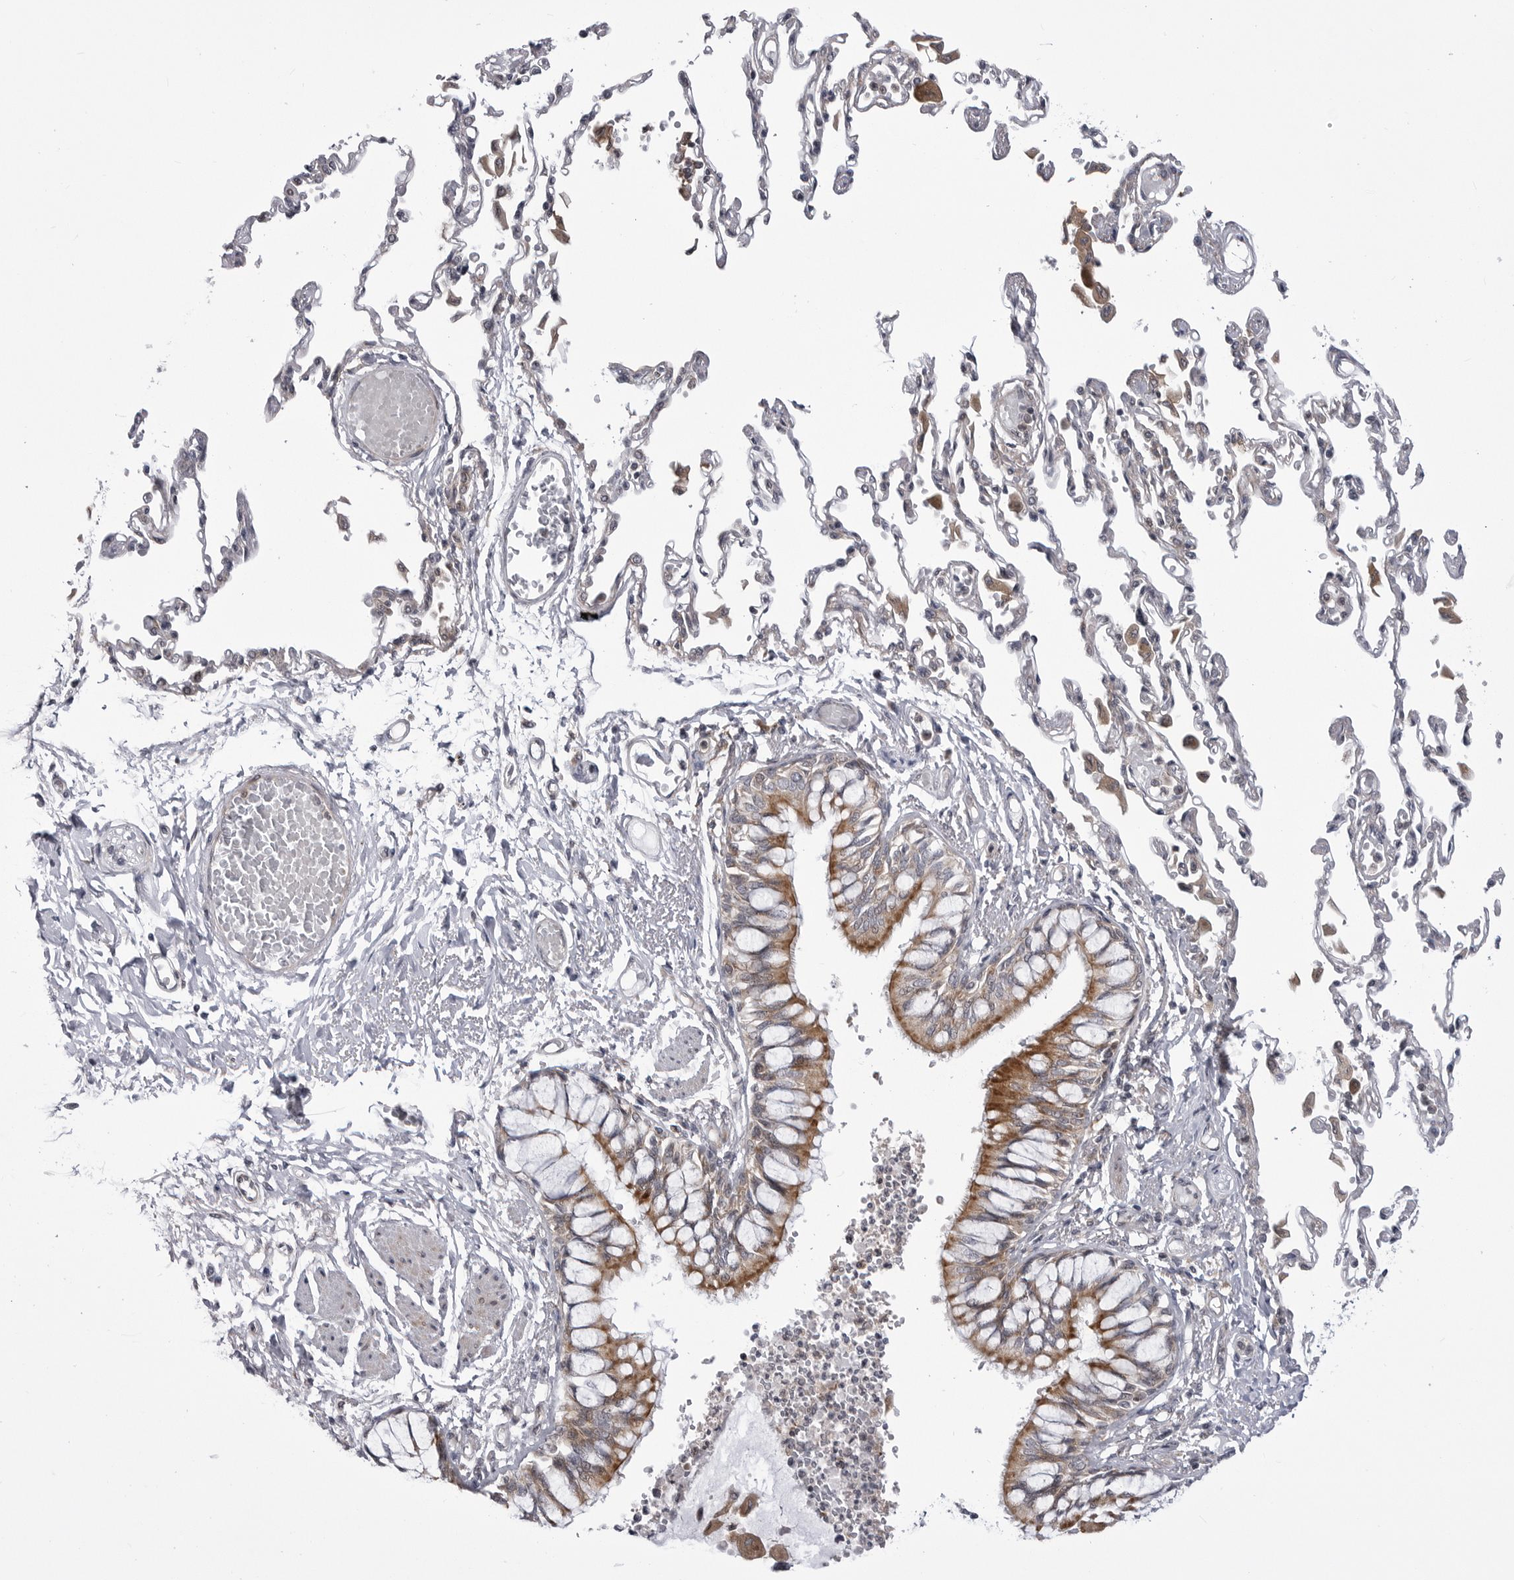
{"staining": {"intensity": "moderate", "quantity": ">75%", "location": "cytoplasmic/membranous"}, "tissue": "bronchus", "cell_type": "Respiratory epithelial cells", "image_type": "normal", "snomed": [{"axis": "morphology", "description": "Normal tissue, NOS"}, {"axis": "topography", "description": "Cartilage tissue"}, {"axis": "topography", "description": "Bronchus"}, {"axis": "topography", "description": "Lung"}], "caption": "High-magnification brightfield microscopy of normal bronchus stained with DAB (brown) and counterstained with hematoxylin (blue). respiratory epithelial cells exhibit moderate cytoplasmic/membranous expression is identified in about>75% of cells.", "gene": "CCDC18", "patient": {"sex": "female", "age": 49}}